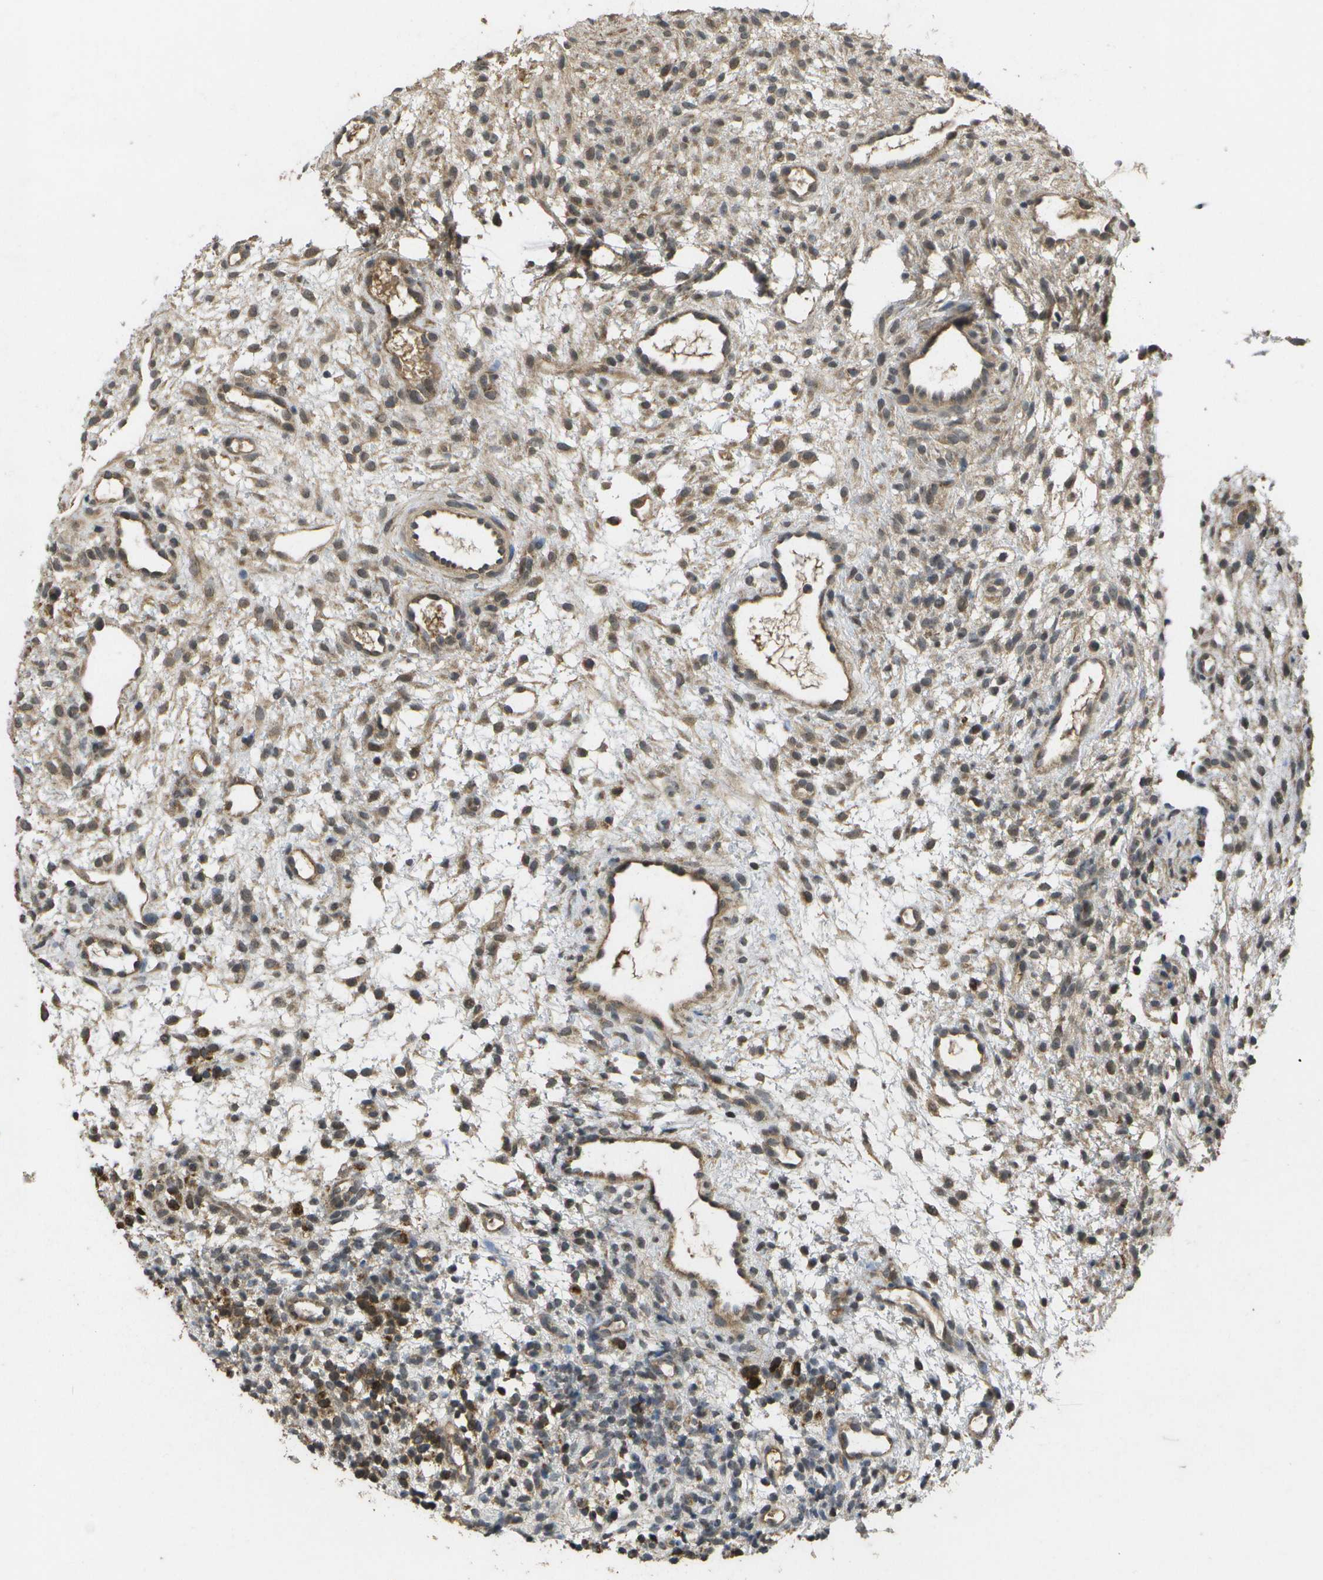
{"staining": {"intensity": "moderate", "quantity": "<25%", "location": "cytoplasmic/membranous"}, "tissue": "ovary", "cell_type": "Ovarian stroma cells", "image_type": "normal", "snomed": [{"axis": "morphology", "description": "Normal tissue, NOS"}, {"axis": "topography", "description": "Ovary"}], "caption": "Protein expression analysis of normal ovary reveals moderate cytoplasmic/membranous positivity in approximately <25% of ovarian stroma cells. The protein is shown in brown color, while the nuclei are stained blue.", "gene": "ALAS1", "patient": {"sex": "female", "age": 60}}